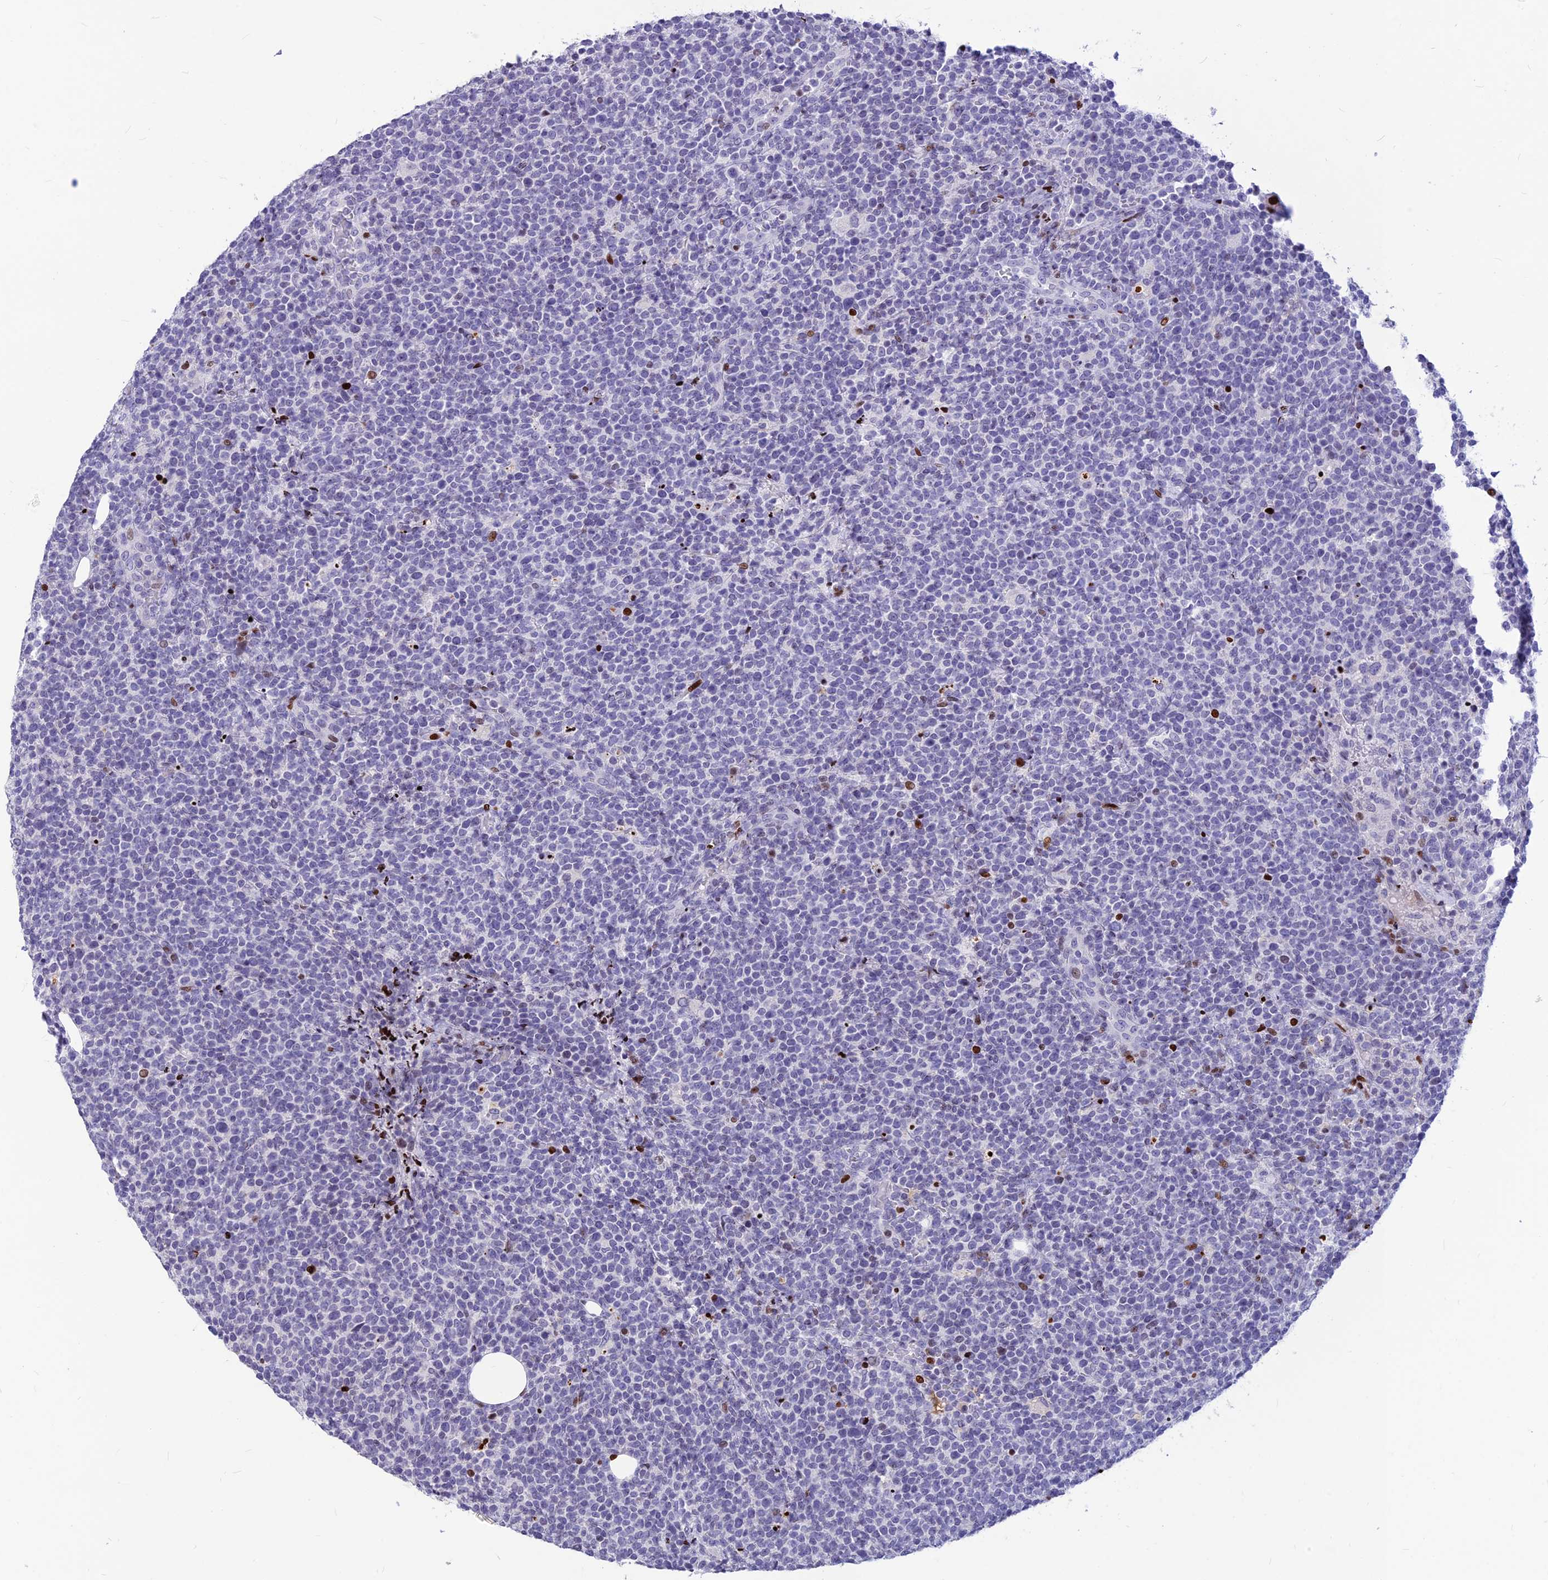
{"staining": {"intensity": "negative", "quantity": "none", "location": "none"}, "tissue": "lymphoma", "cell_type": "Tumor cells", "image_type": "cancer", "snomed": [{"axis": "morphology", "description": "Malignant lymphoma, non-Hodgkin's type, High grade"}, {"axis": "topography", "description": "Lymph node"}], "caption": "This histopathology image is of lymphoma stained with immunohistochemistry (IHC) to label a protein in brown with the nuclei are counter-stained blue. There is no positivity in tumor cells.", "gene": "PRPS1", "patient": {"sex": "male", "age": 61}}